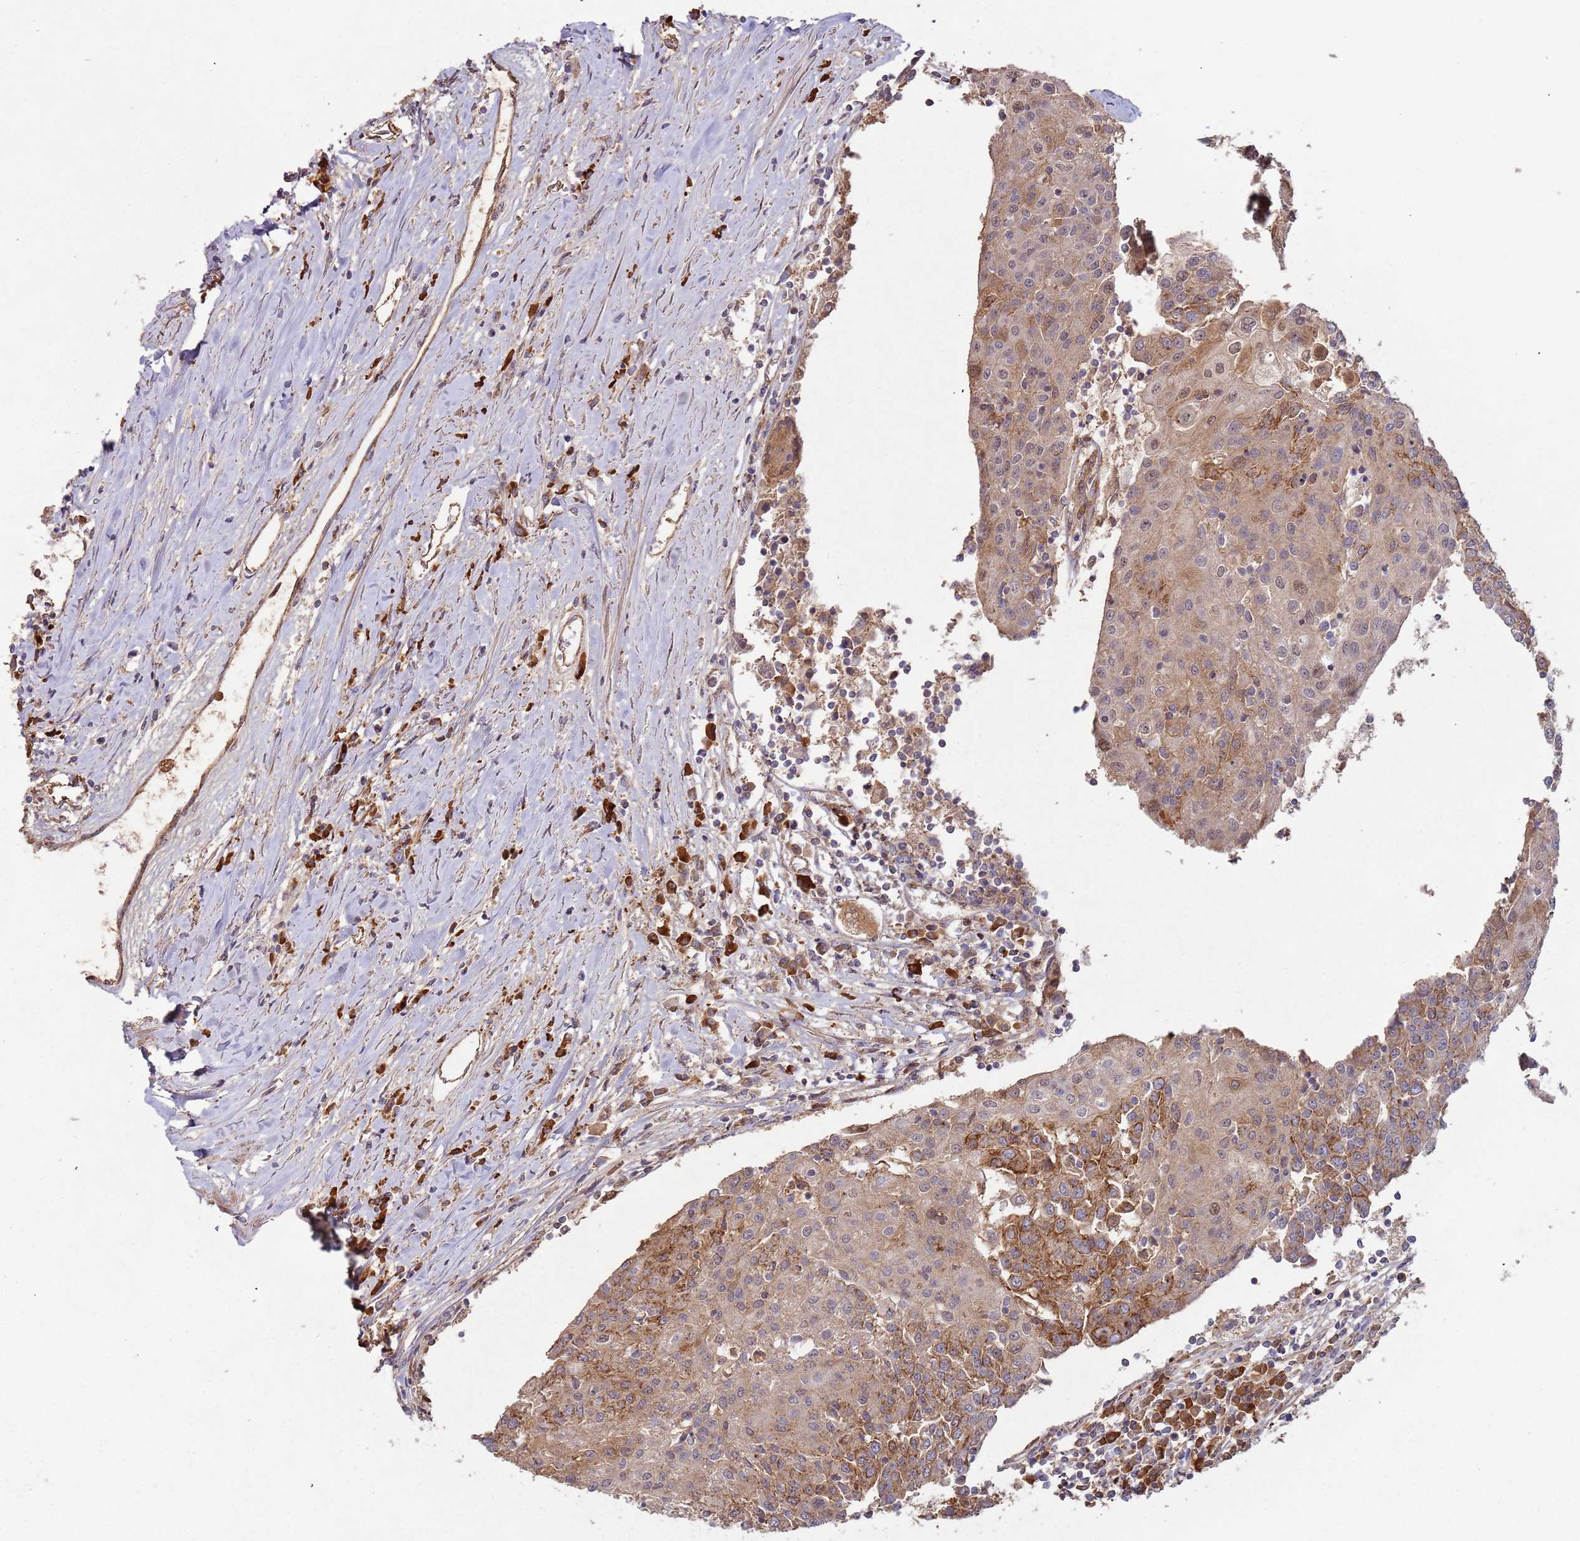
{"staining": {"intensity": "moderate", "quantity": ">75%", "location": "cytoplasmic/membranous"}, "tissue": "urothelial cancer", "cell_type": "Tumor cells", "image_type": "cancer", "snomed": [{"axis": "morphology", "description": "Urothelial carcinoma, High grade"}, {"axis": "topography", "description": "Urinary bladder"}], "caption": "Tumor cells show moderate cytoplasmic/membranous expression in about >75% of cells in high-grade urothelial carcinoma. (Brightfield microscopy of DAB IHC at high magnification).", "gene": "KANSL1L", "patient": {"sex": "female", "age": 85}}